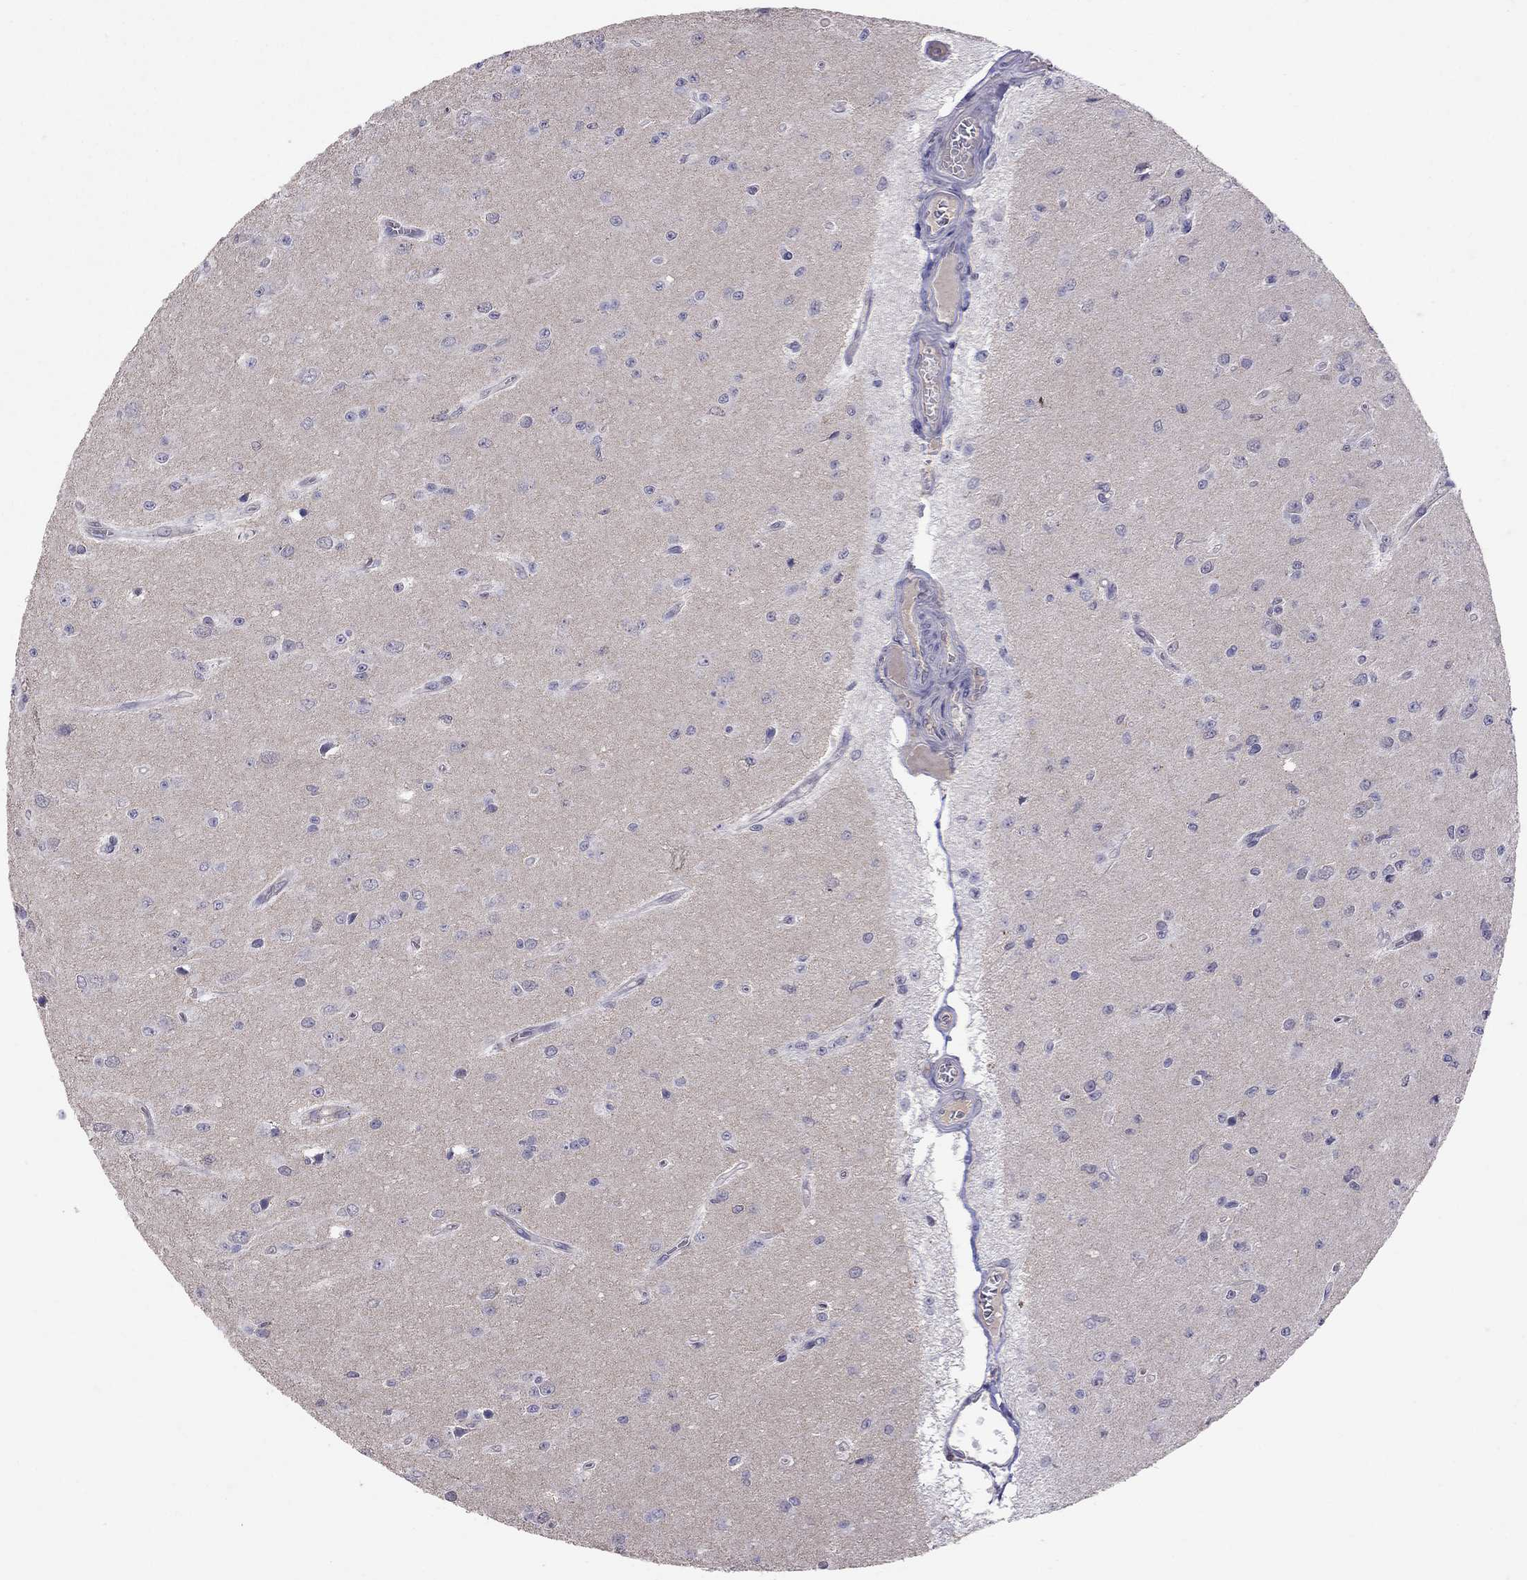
{"staining": {"intensity": "negative", "quantity": "none", "location": "none"}, "tissue": "glioma", "cell_type": "Tumor cells", "image_type": "cancer", "snomed": [{"axis": "morphology", "description": "Glioma, malignant, Low grade"}, {"axis": "topography", "description": "Brain"}], "caption": "High magnification brightfield microscopy of low-grade glioma (malignant) stained with DAB (brown) and counterstained with hematoxylin (blue): tumor cells show no significant staining. (DAB (3,3'-diaminobenzidine) IHC visualized using brightfield microscopy, high magnification).", "gene": "RTP5", "patient": {"sex": "female", "age": 45}}